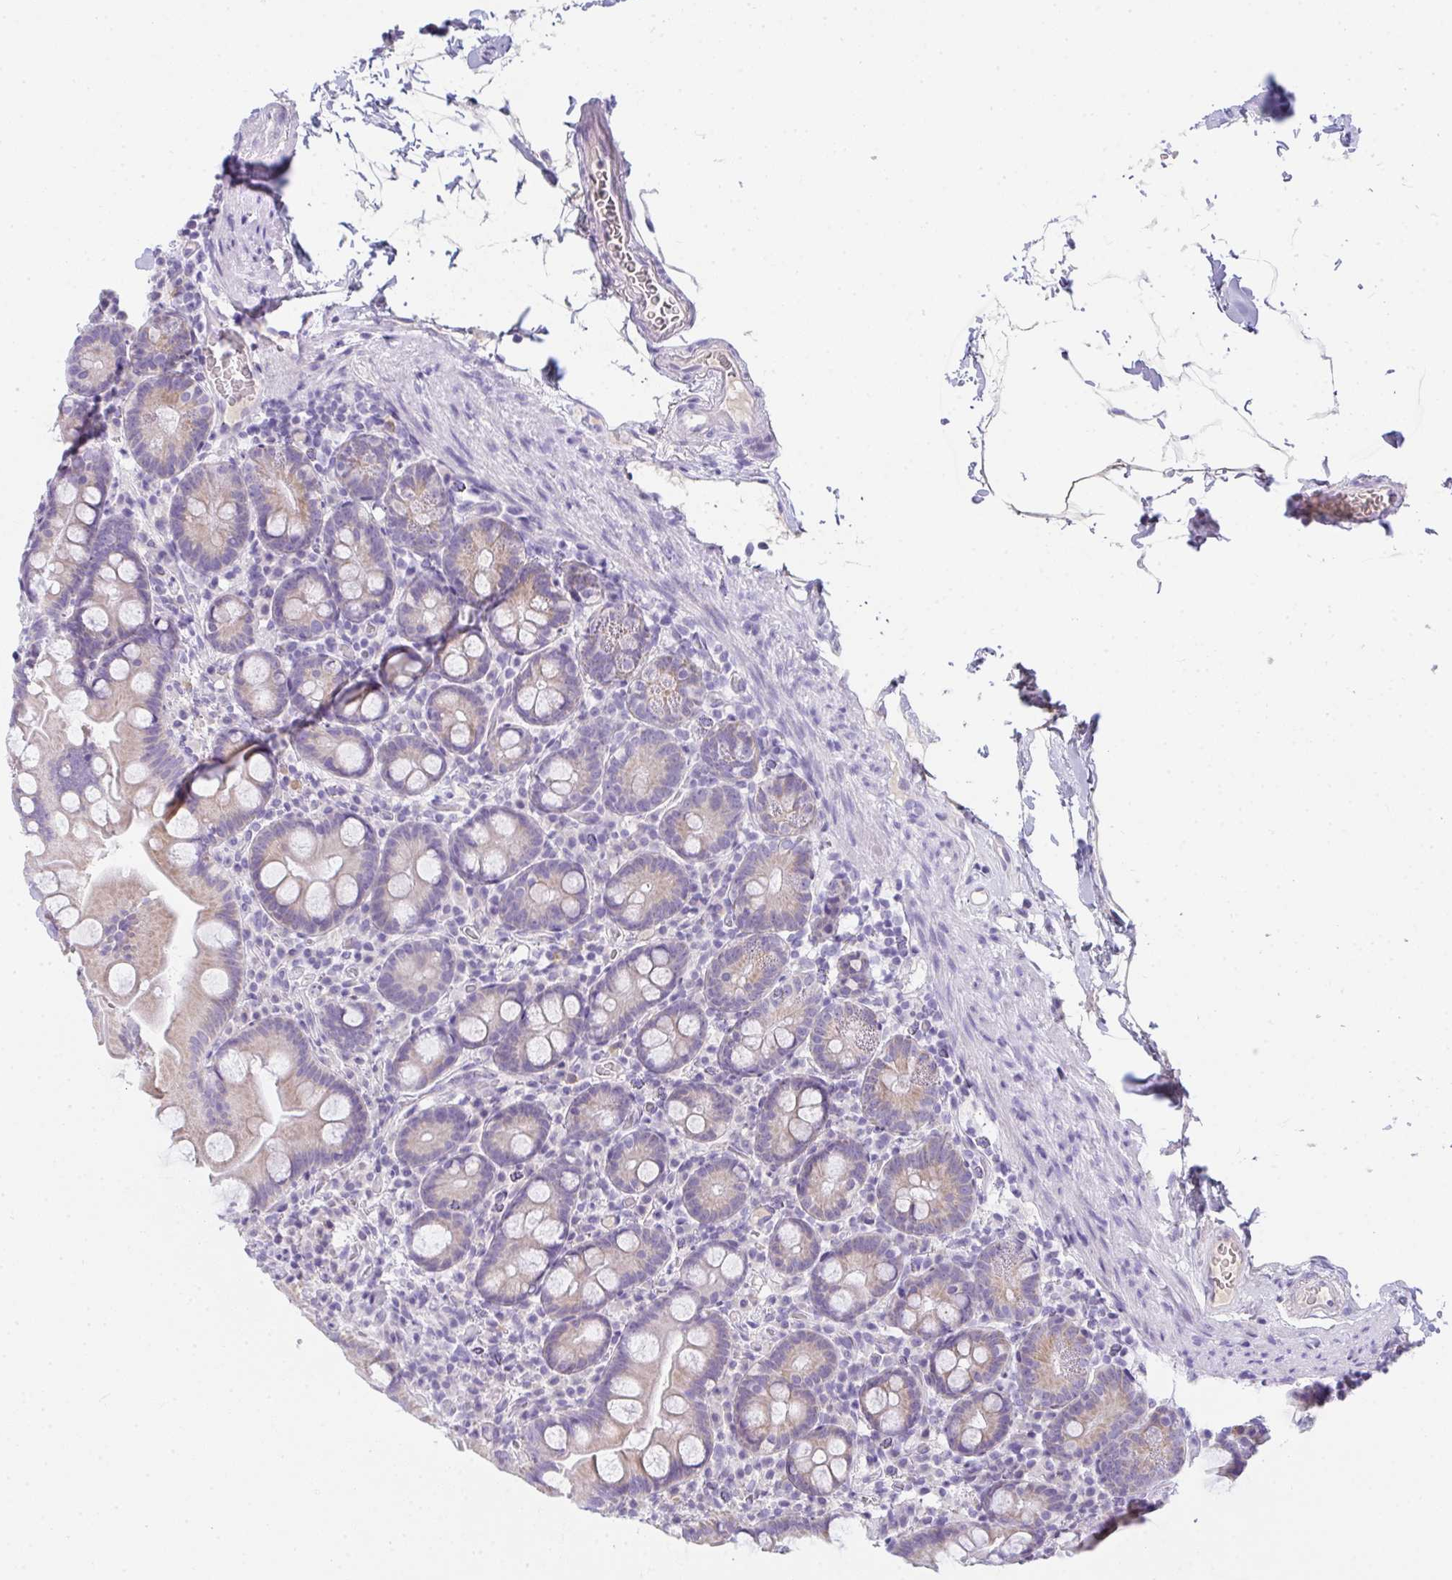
{"staining": {"intensity": "weak", "quantity": "25%-75%", "location": "cytoplasmic/membranous"}, "tissue": "small intestine", "cell_type": "Glandular cells", "image_type": "normal", "snomed": [{"axis": "morphology", "description": "Normal tissue, NOS"}, {"axis": "topography", "description": "Small intestine"}], "caption": "Protein analysis of benign small intestine reveals weak cytoplasmic/membranous positivity in about 25%-75% of glandular cells. Immunohistochemistry stains the protein in brown and the nuclei are stained blue.", "gene": "COX7B", "patient": {"sex": "female", "age": 68}}